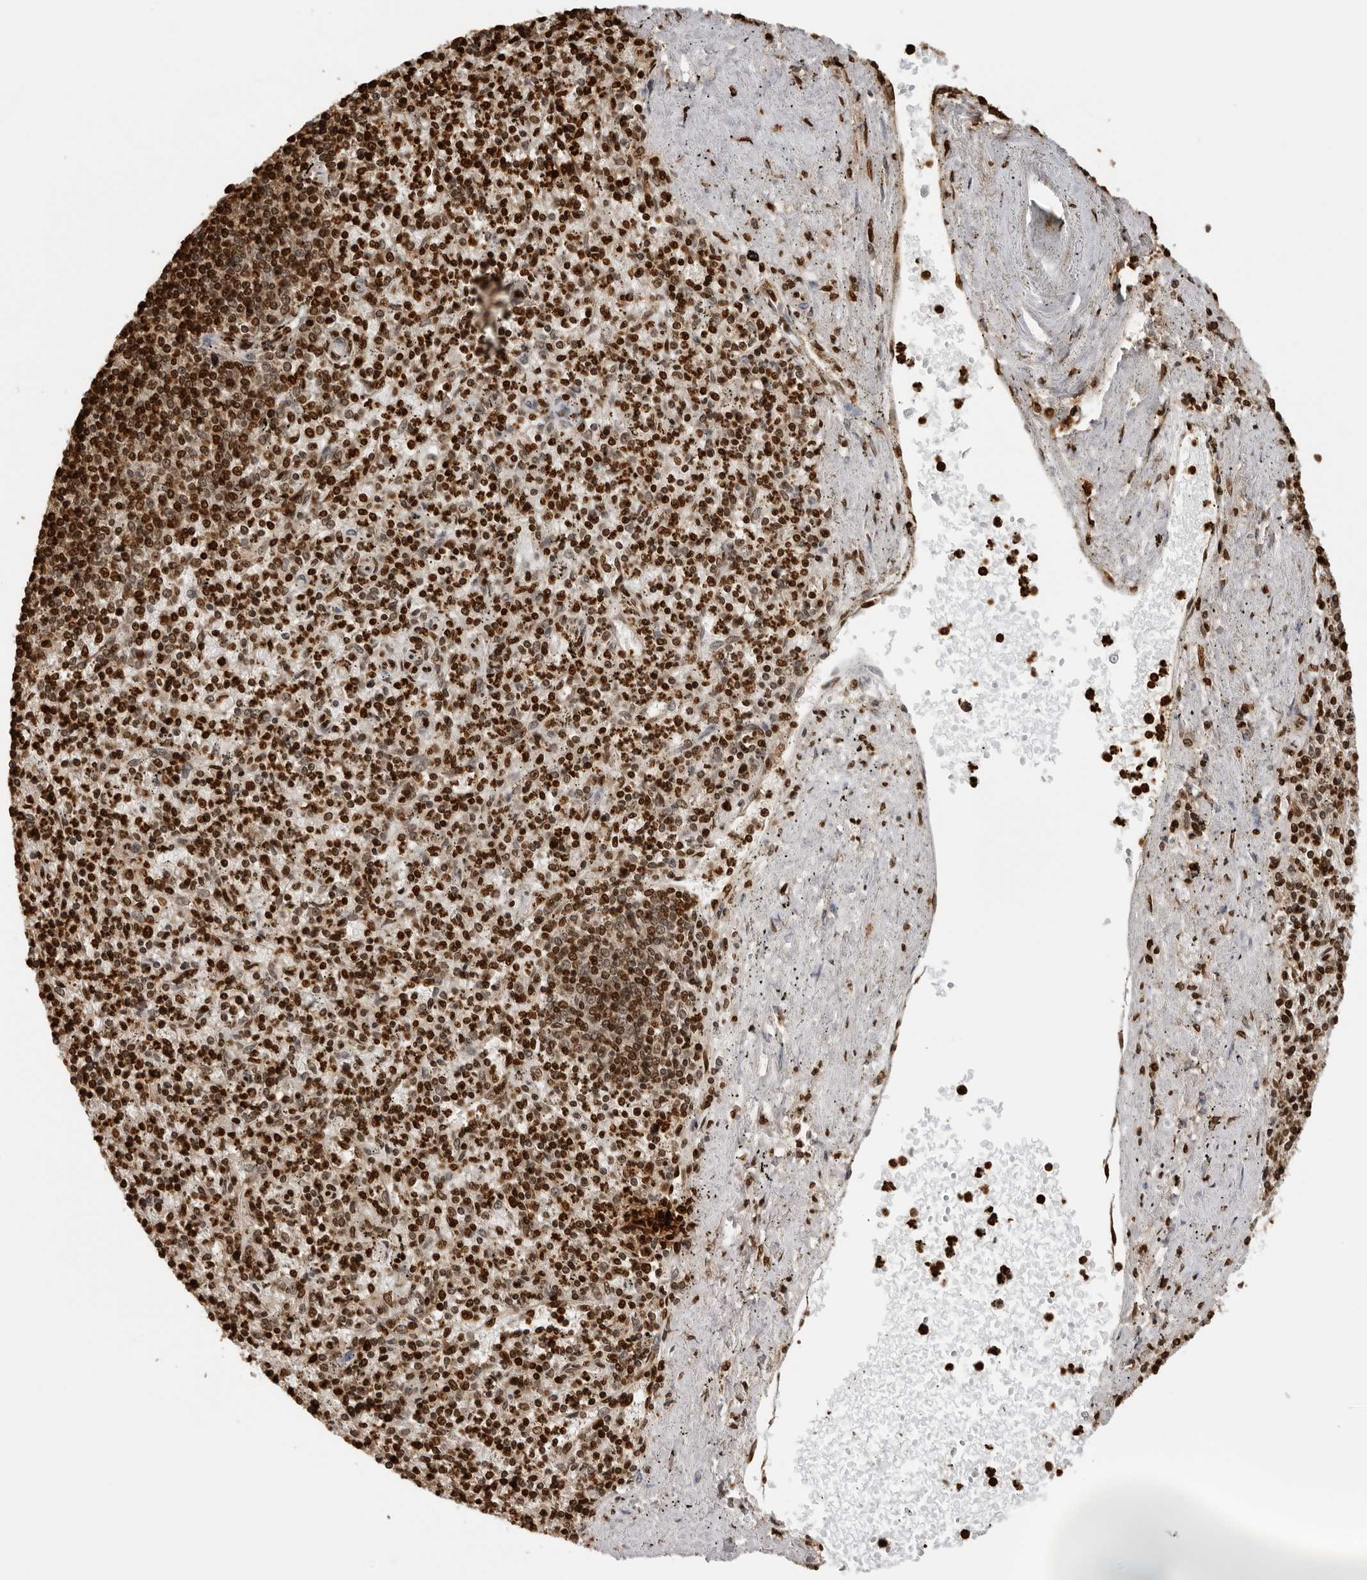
{"staining": {"intensity": "strong", "quantity": ">75%", "location": "nuclear"}, "tissue": "spleen", "cell_type": "Cells in red pulp", "image_type": "normal", "snomed": [{"axis": "morphology", "description": "Normal tissue, NOS"}, {"axis": "topography", "description": "Spleen"}], "caption": "Cells in red pulp exhibit high levels of strong nuclear expression in about >75% of cells in unremarkable human spleen. (DAB IHC with brightfield microscopy, high magnification).", "gene": "ZFP91", "patient": {"sex": "male", "age": 72}}